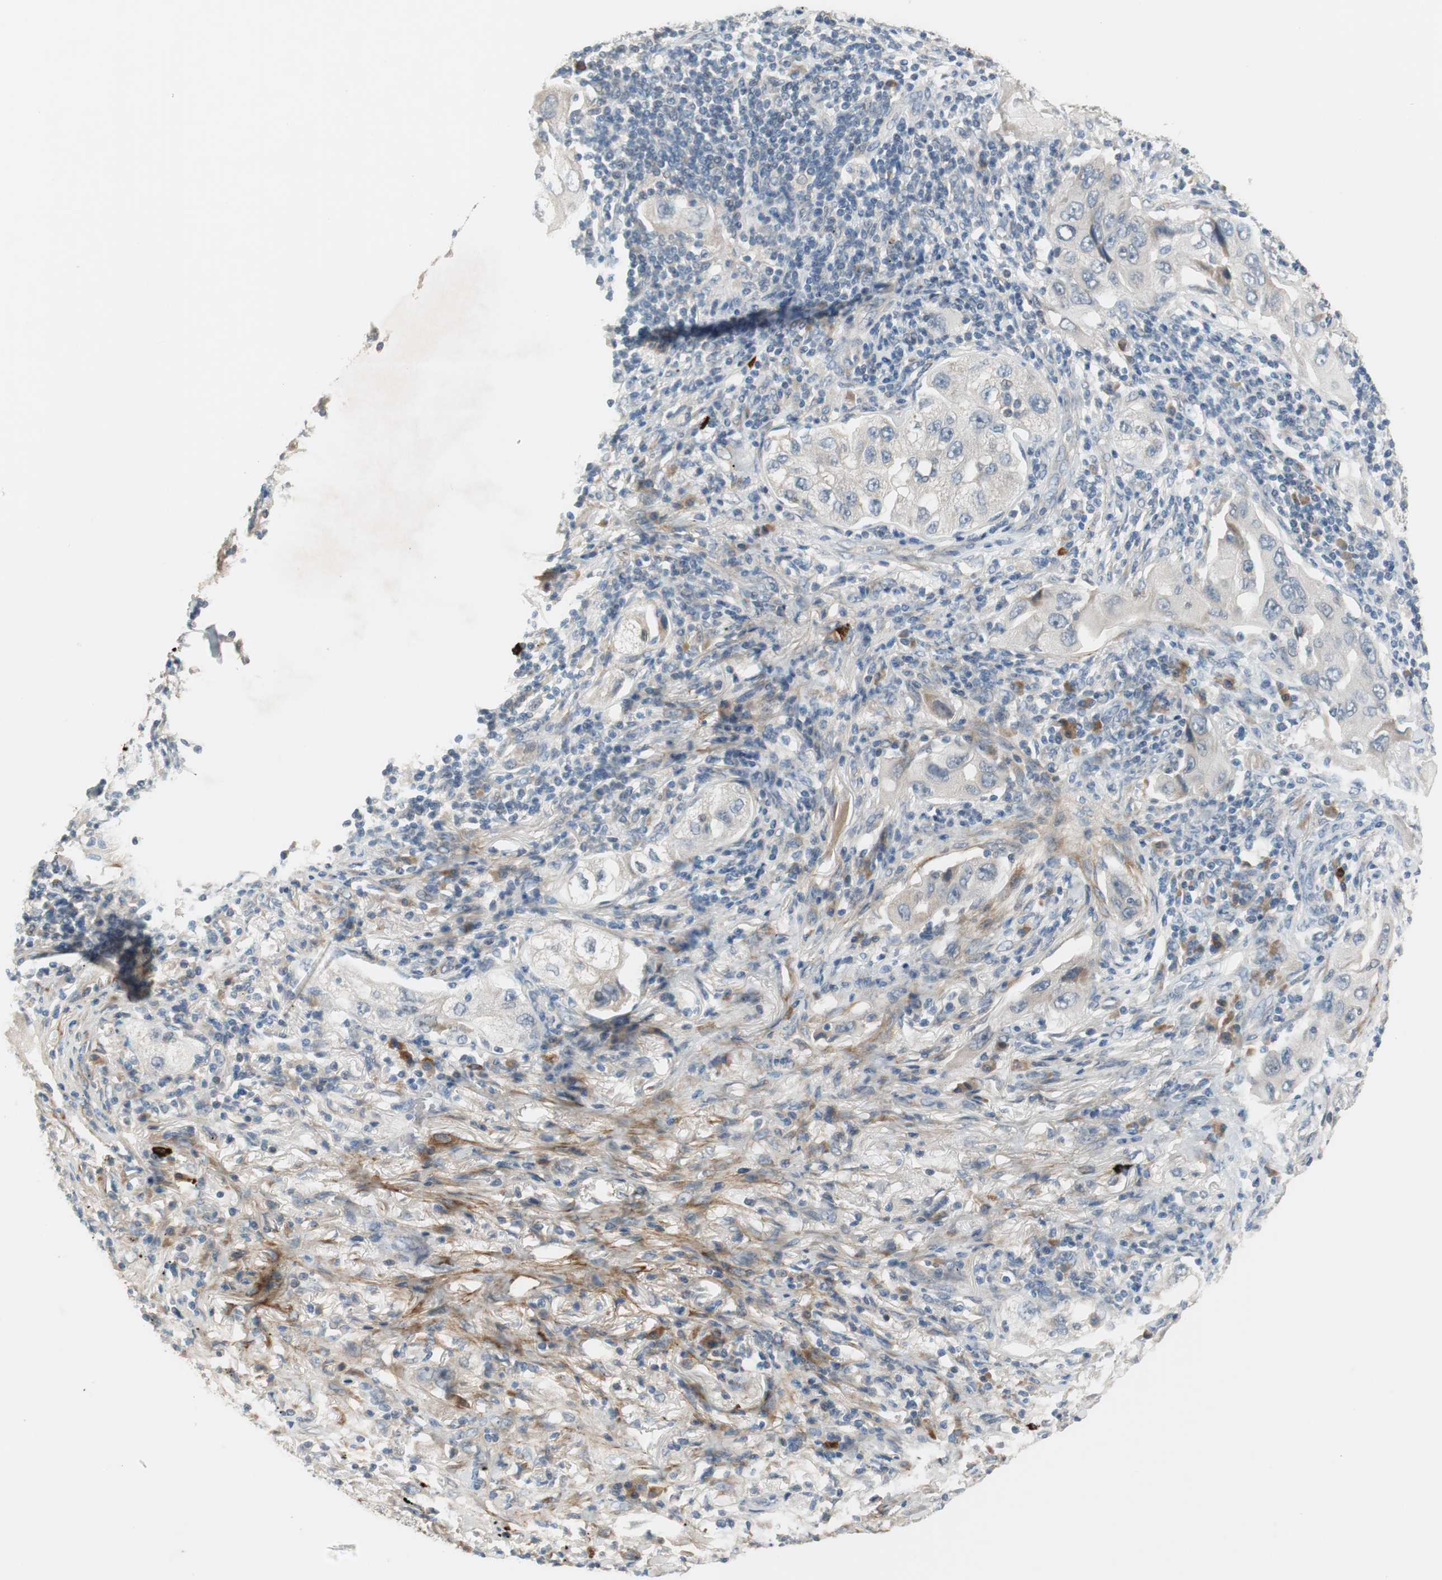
{"staining": {"intensity": "negative", "quantity": "none", "location": "none"}, "tissue": "lung cancer", "cell_type": "Tumor cells", "image_type": "cancer", "snomed": [{"axis": "morphology", "description": "Adenocarcinoma, NOS"}, {"axis": "topography", "description": "Lung"}], "caption": "DAB (3,3'-diaminobenzidine) immunohistochemical staining of human adenocarcinoma (lung) shows no significant staining in tumor cells. Brightfield microscopy of immunohistochemistry stained with DAB (brown) and hematoxylin (blue), captured at high magnification.", "gene": "COL12A1", "patient": {"sex": "female", "age": 65}}